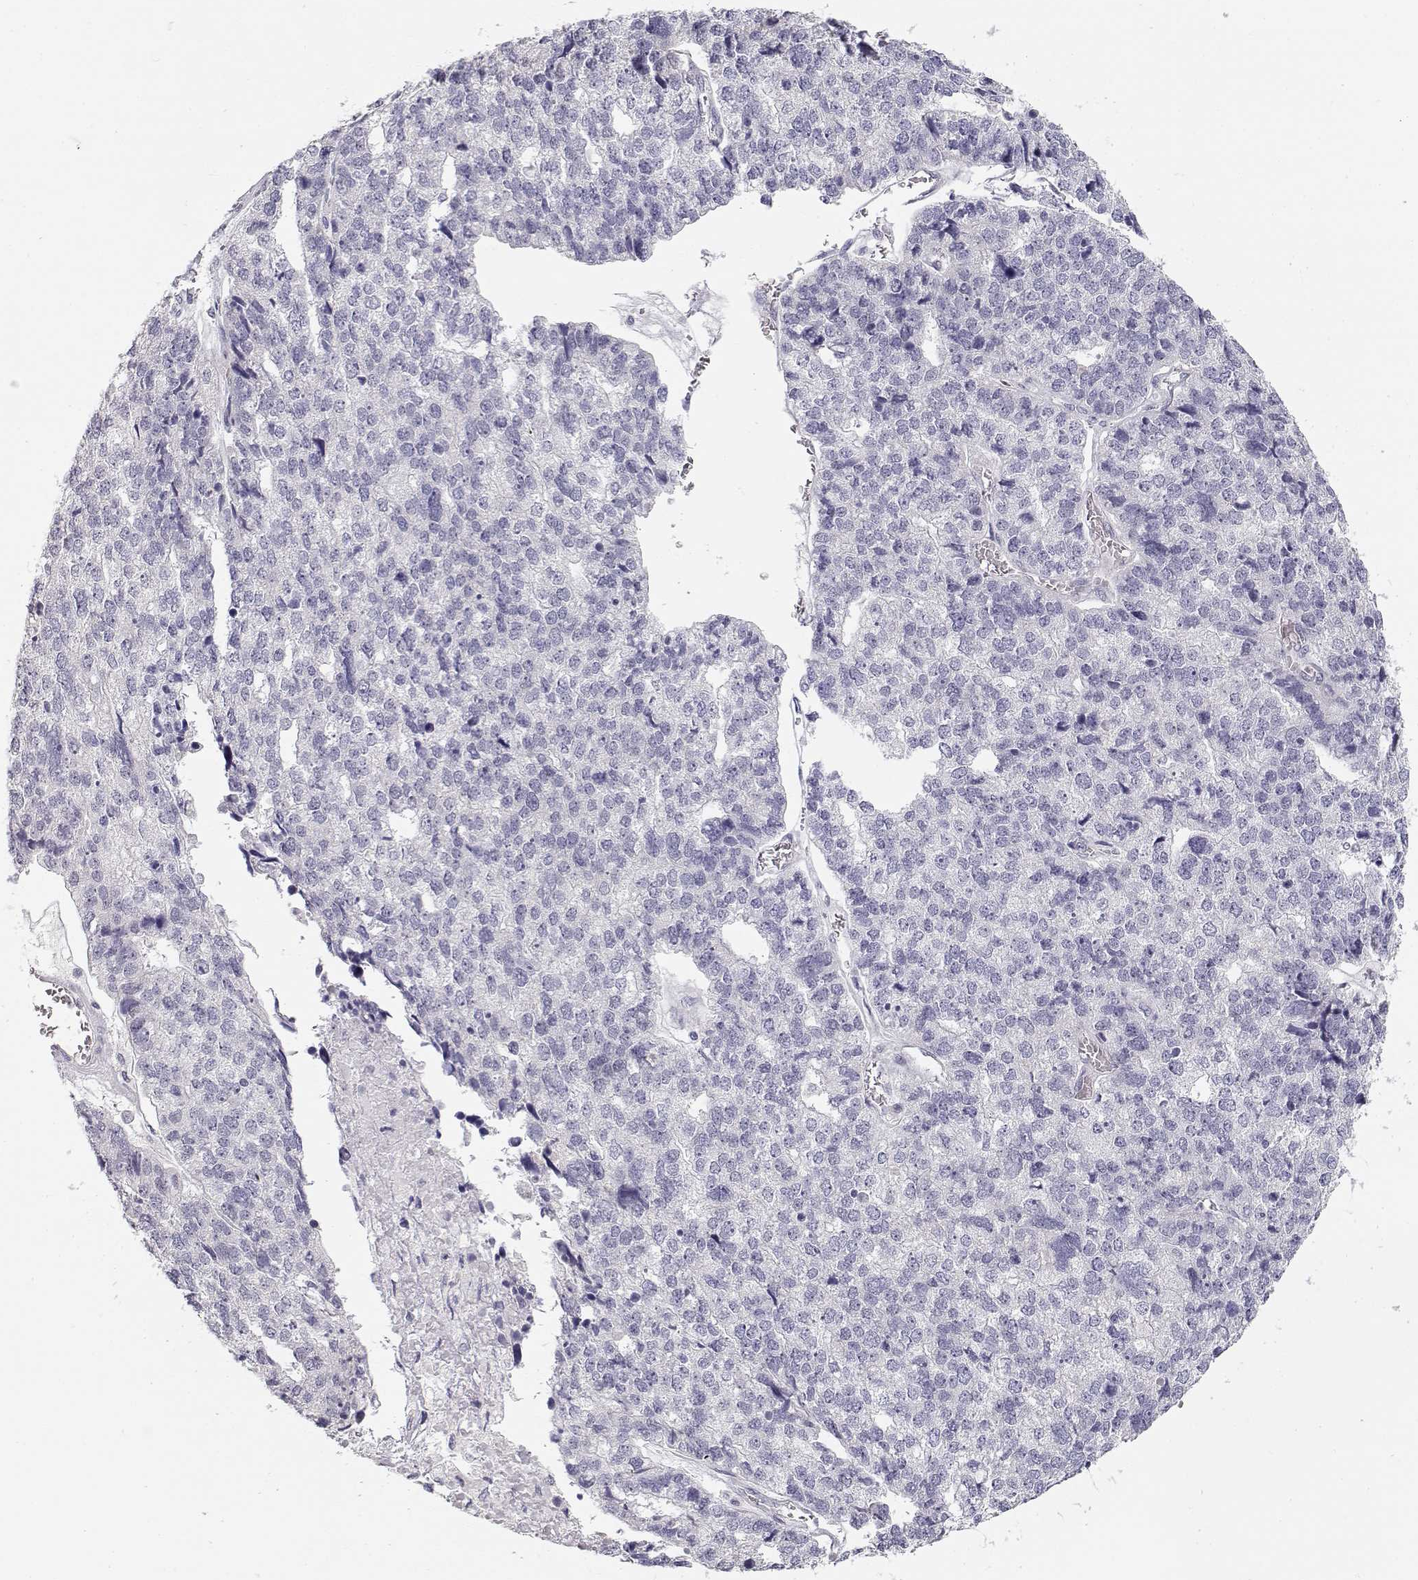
{"staining": {"intensity": "negative", "quantity": "none", "location": "none"}, "tissue": "stomach cancer", "cell_type": "Tumor cells", "image_type": "cancer", "snomed": [{"axis": "morphology", "description": "Adenocarcinoma, NOS"}, {"axis": "topography", "description": "Stomach"}], "caption": "Immunohistochemistry micrograph of stomach cancer stained for a protein (brown), which reveals no expression in tumor cells.", "gene": "TTC26", "patient": {"sex": "male", "age": 69}}